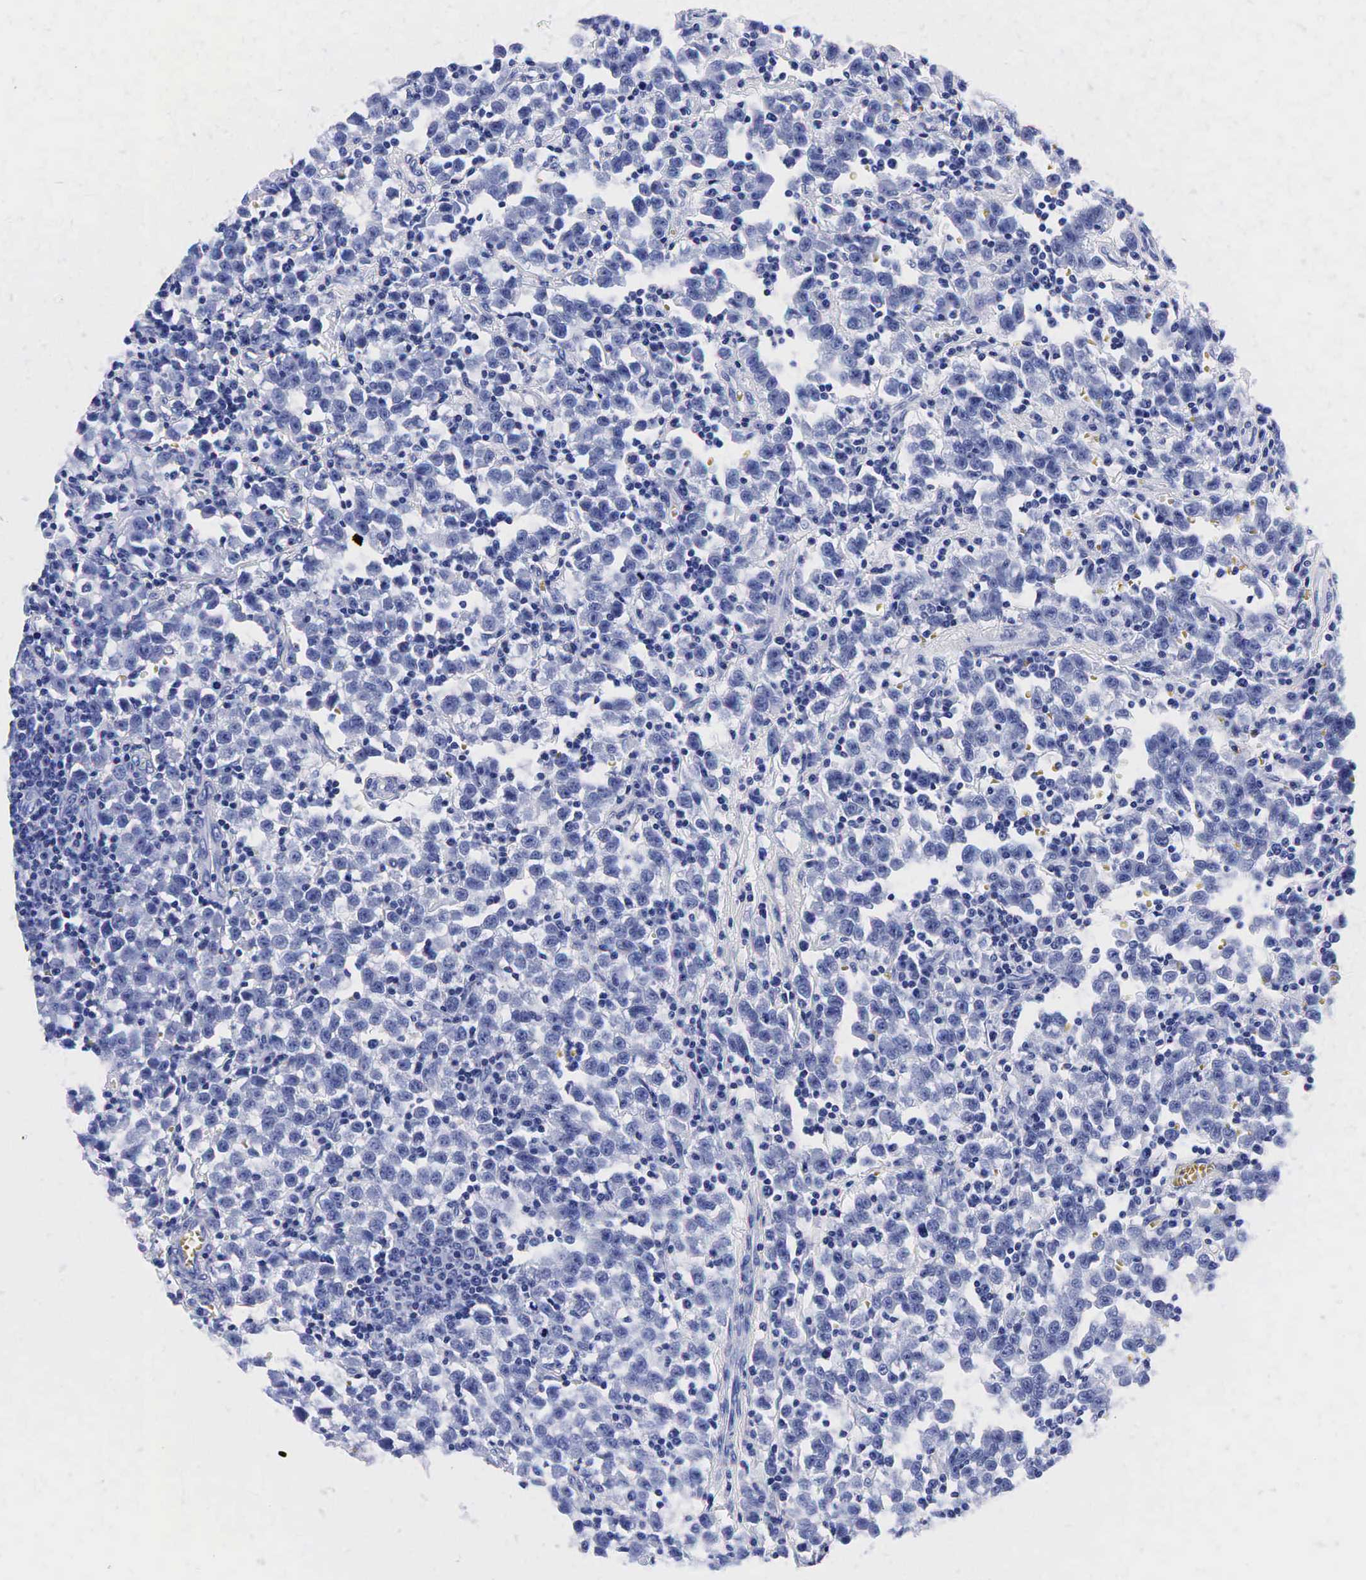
{"staining": {"intensity": "negative", "quantity": "none", "location": "none"}, "tissue": "testis cancer", "cell_type": "Tumor cells", "image_type": "cancer", "snomed": [{"axis": "morphology", "description": "Seminoma, NOS"}, {"axis": "topography", "description": "Testis"}], "caption": "High power microscopy micrograph of an immunohistochemistry (IHC) micrograph of testis seminoma, revealing no significant expression in tumor cells.", "gene": "TG", "patient": {"sex": "male", "age": 35}}